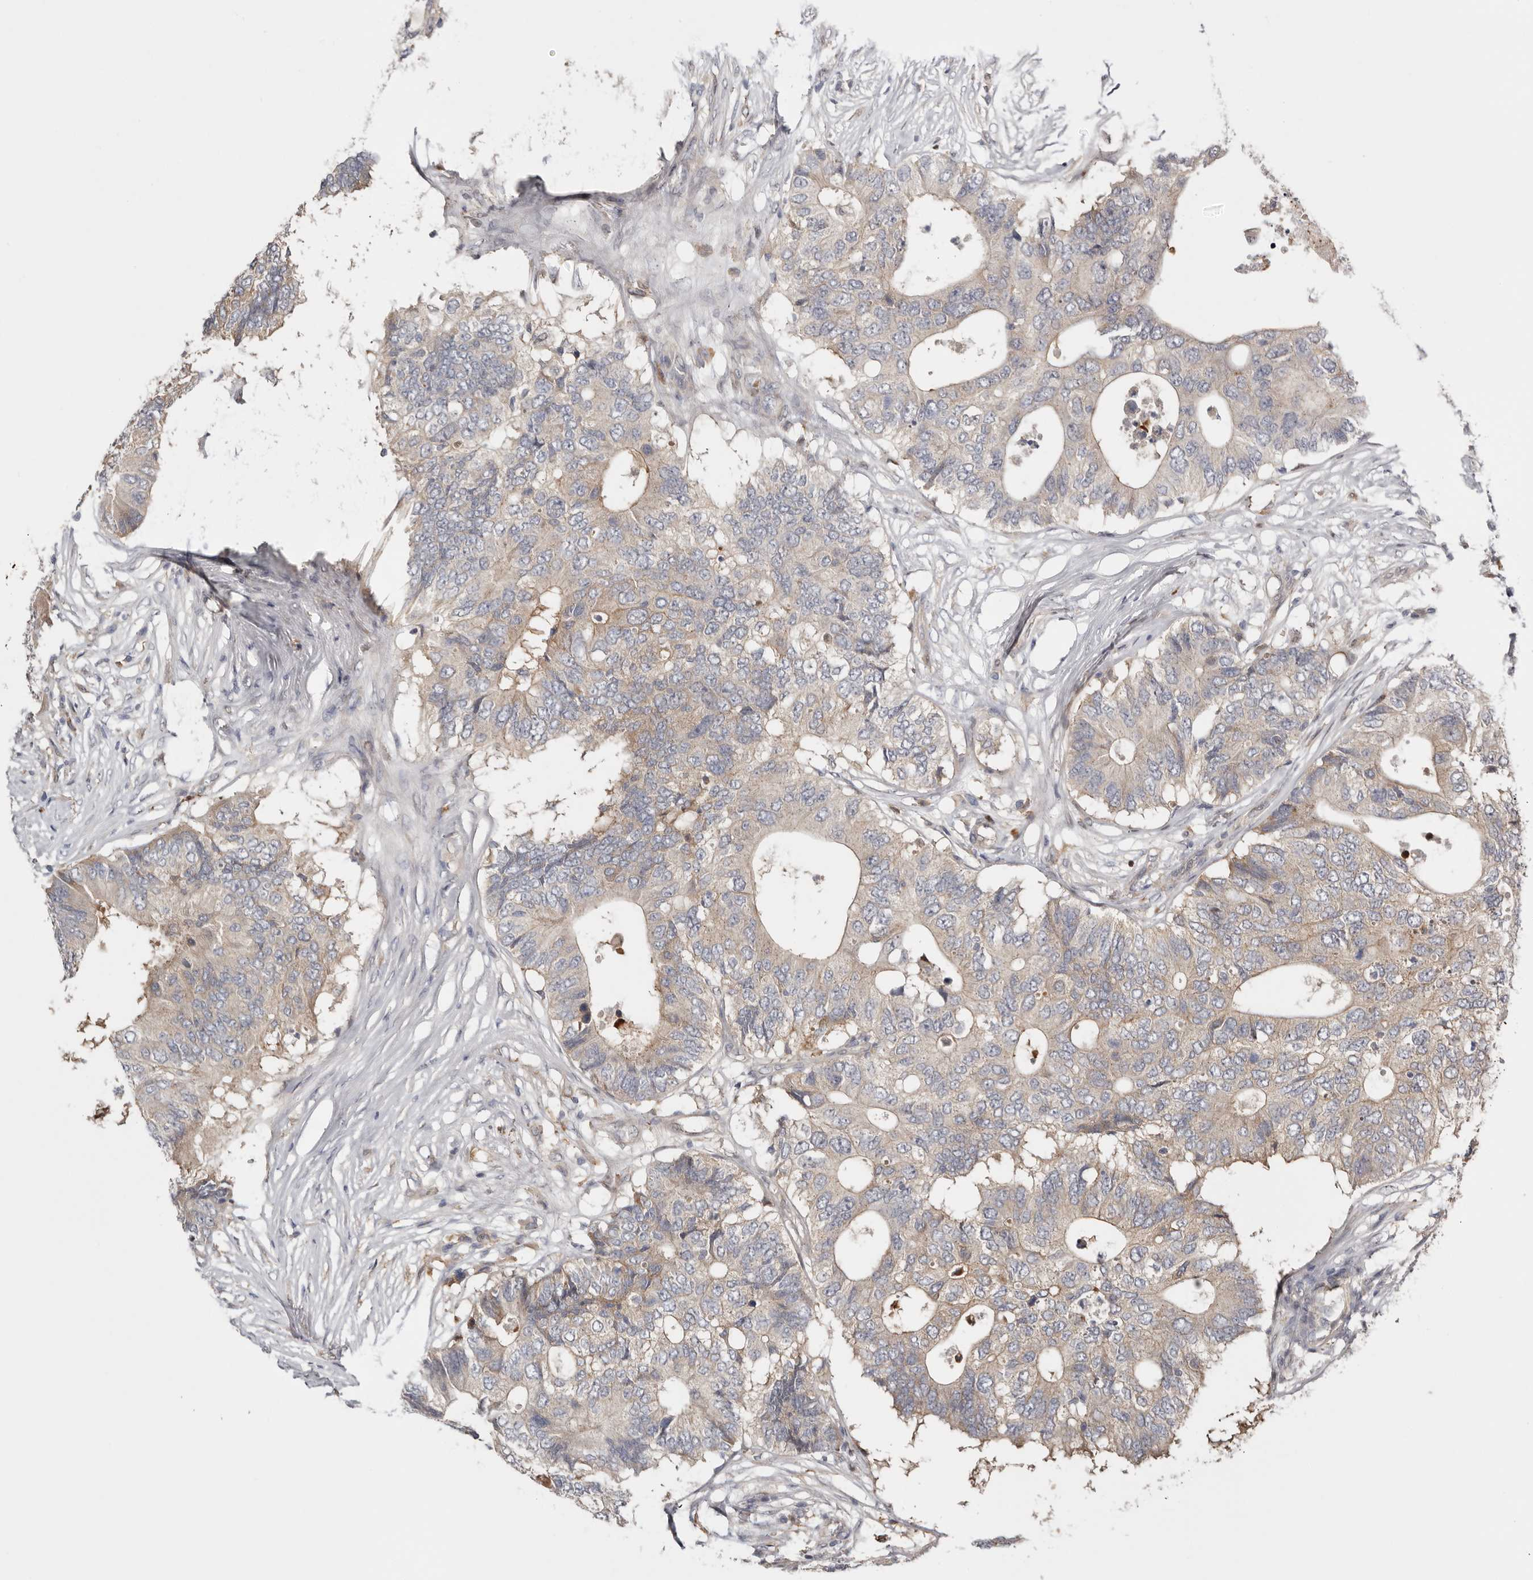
{"staining": {"intensity": "weak", "quantity": "<25%", "location": "cytoplasmic/membranous"}, "tissue": "colorectal cancer", "cell_type": "Tumor cells", "image_type": "cancer", "snomed": [{"axis": "morphology", "description": "Adenocarcinoma, NOS"}, {"axis": "topography", "description": "Colon"}], "caption": "A micrograph of colorectal adenocarcinoma stained for a protein exhibits no brown staining in tumor cells.", "gene": "MSRB2", "patient": {"sex": "male", "age": 71}}